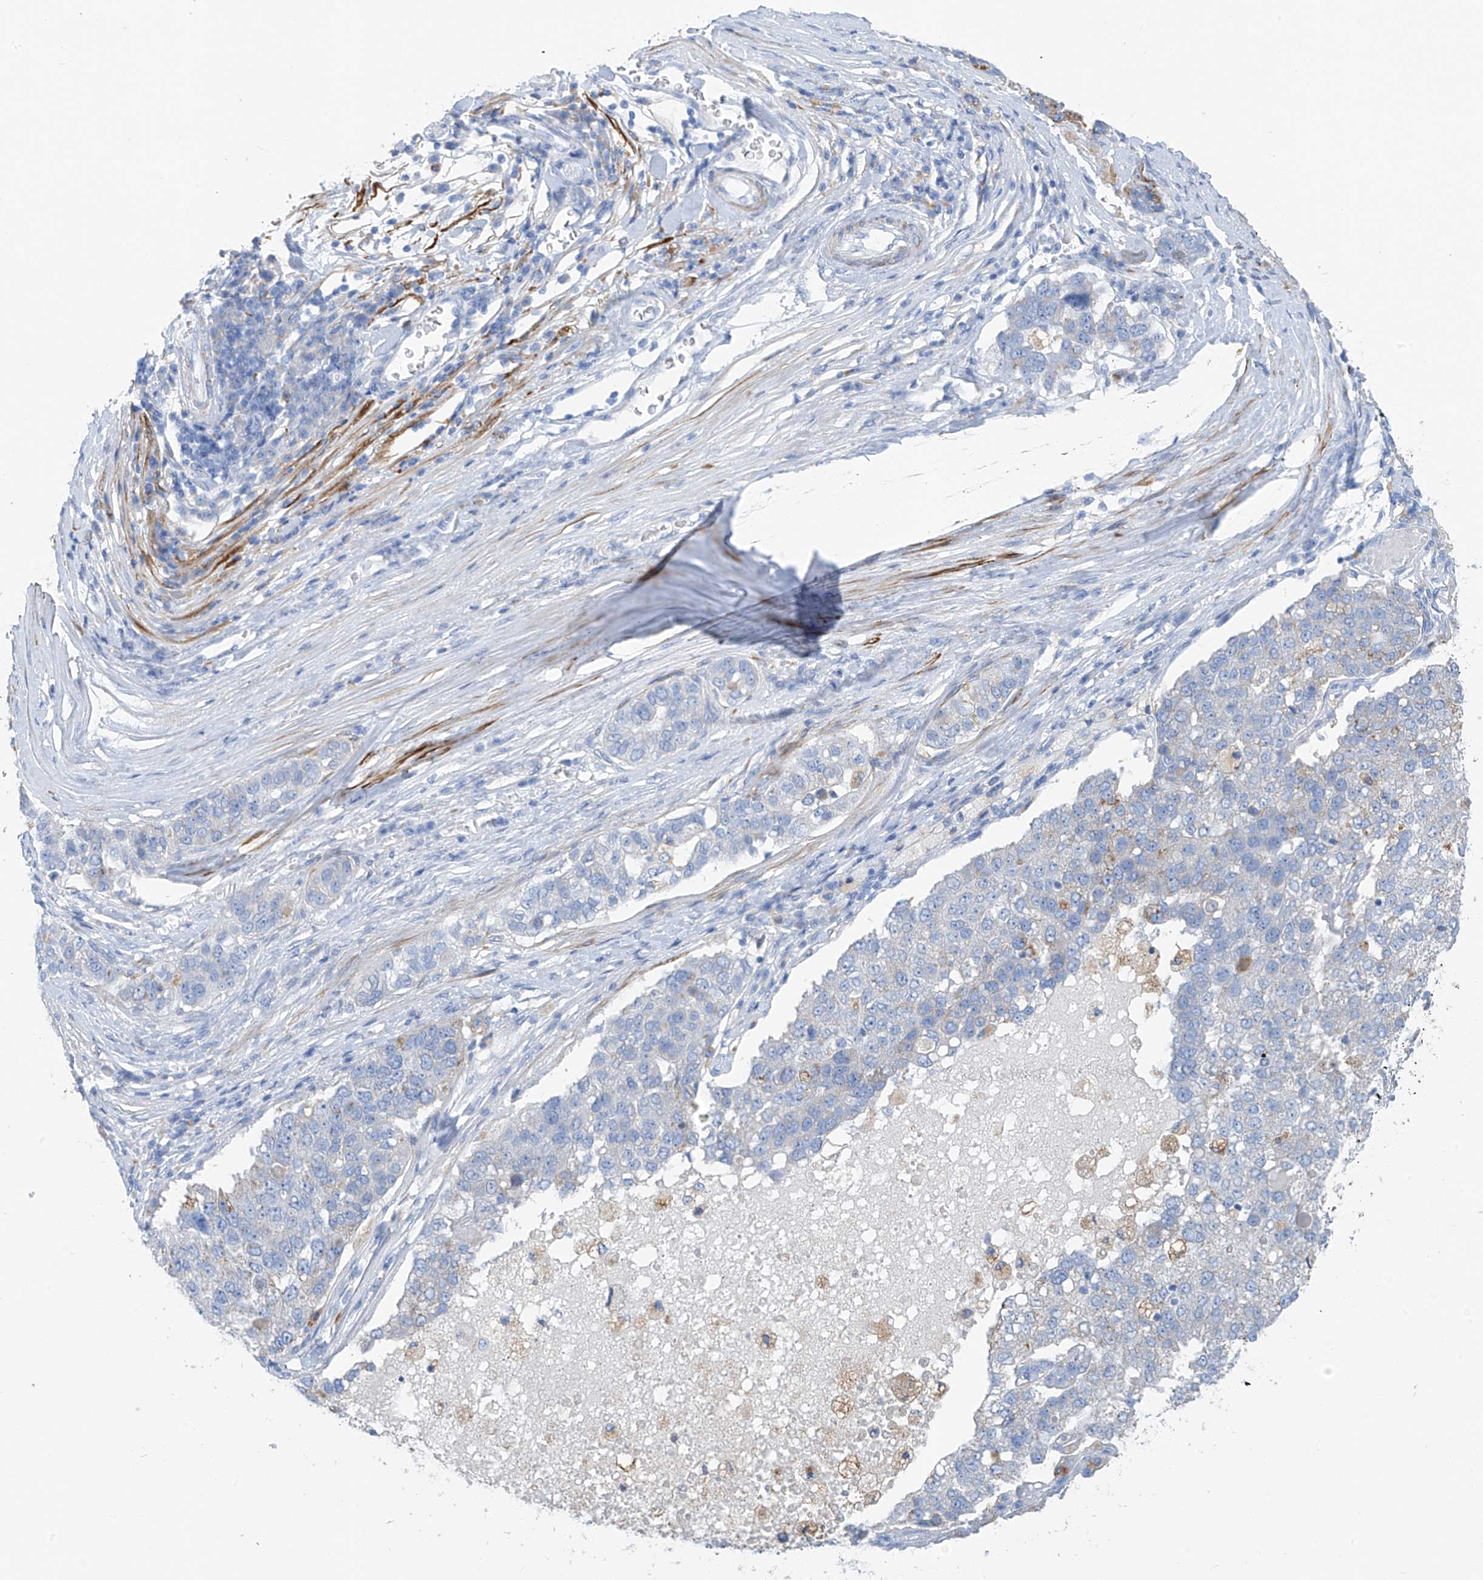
{"staining": {"intensity": "negative", "quantity": "none", "location": "none"}, "tissue": "pancreatic cancer", "cell_type": "Tumor cells", "image_type": "cancer", "snomed": [{"axis": "morphology", "description": "Adenocarcinoma, NOS"}, {"axis": "topography", "description": "Pancreas"}], "caption": "Tumor cells are negative for brown protein staining in pancreatic cancer (adenocarcinoma). The staining was performed using DAB (3,3'-diaminobenzidine) to visualize the protein expression in brown, while the nuclei were stained in blue with hematoxylin (Magnification: 20x).", "gene": "GLMP", "patient": {"sex": "female", "age": 61}}